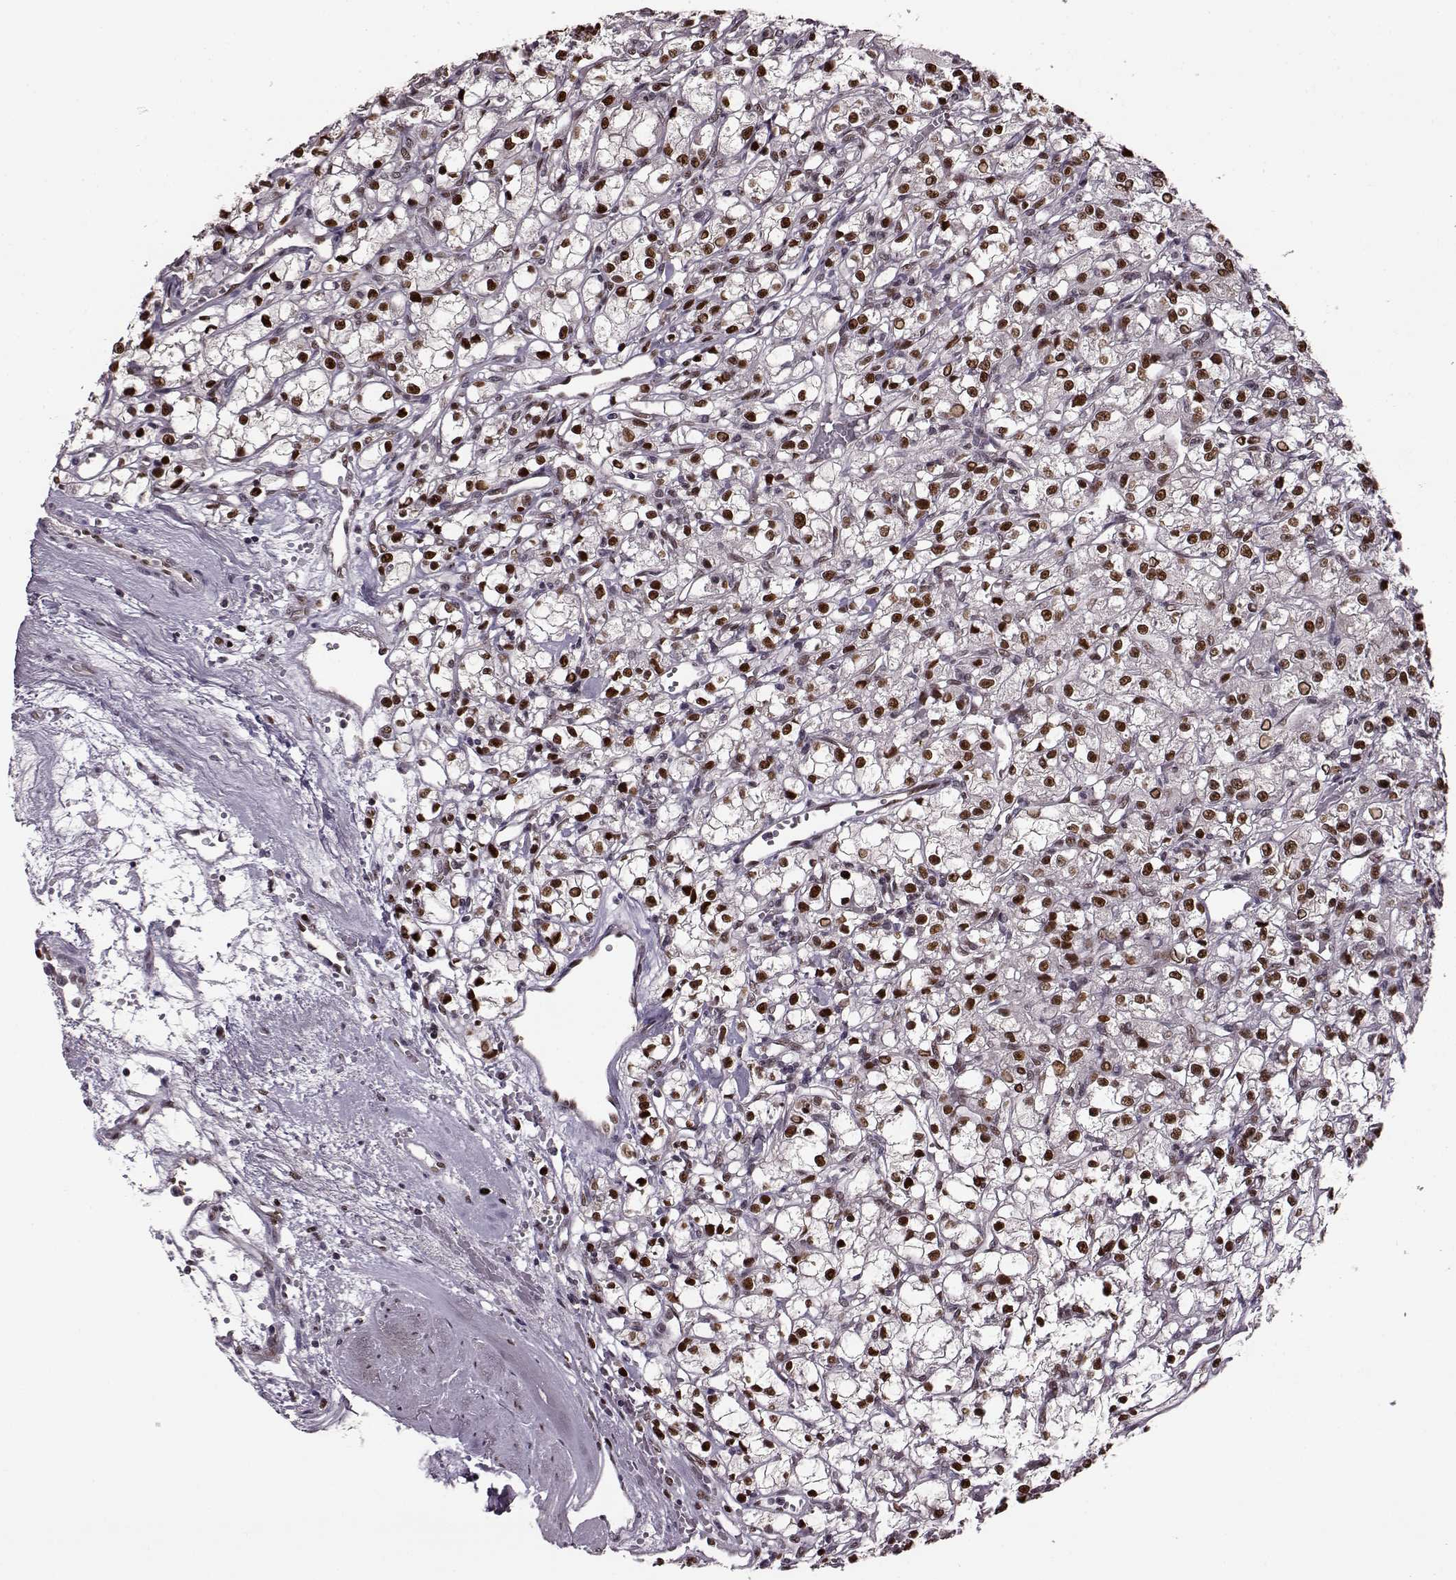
{"staining": {"intensity": "strong", "quantity": ">75%", "location": "nuclear"}, "tissue": "renal cancer", "cell_type": "Tumor cells", "image_type": "cancer", "snomed": [{"axis": "morphology", "description": "Adenocarcinoma, NOS"}, {"axis": "topography", "description": "Kidney"}], "caption": "Tumor cells show strong nuclear expression in approximately >75% of cells in renal cancer.", "gene": "FTO", "patient": {"sex": "female", "age": 59}}